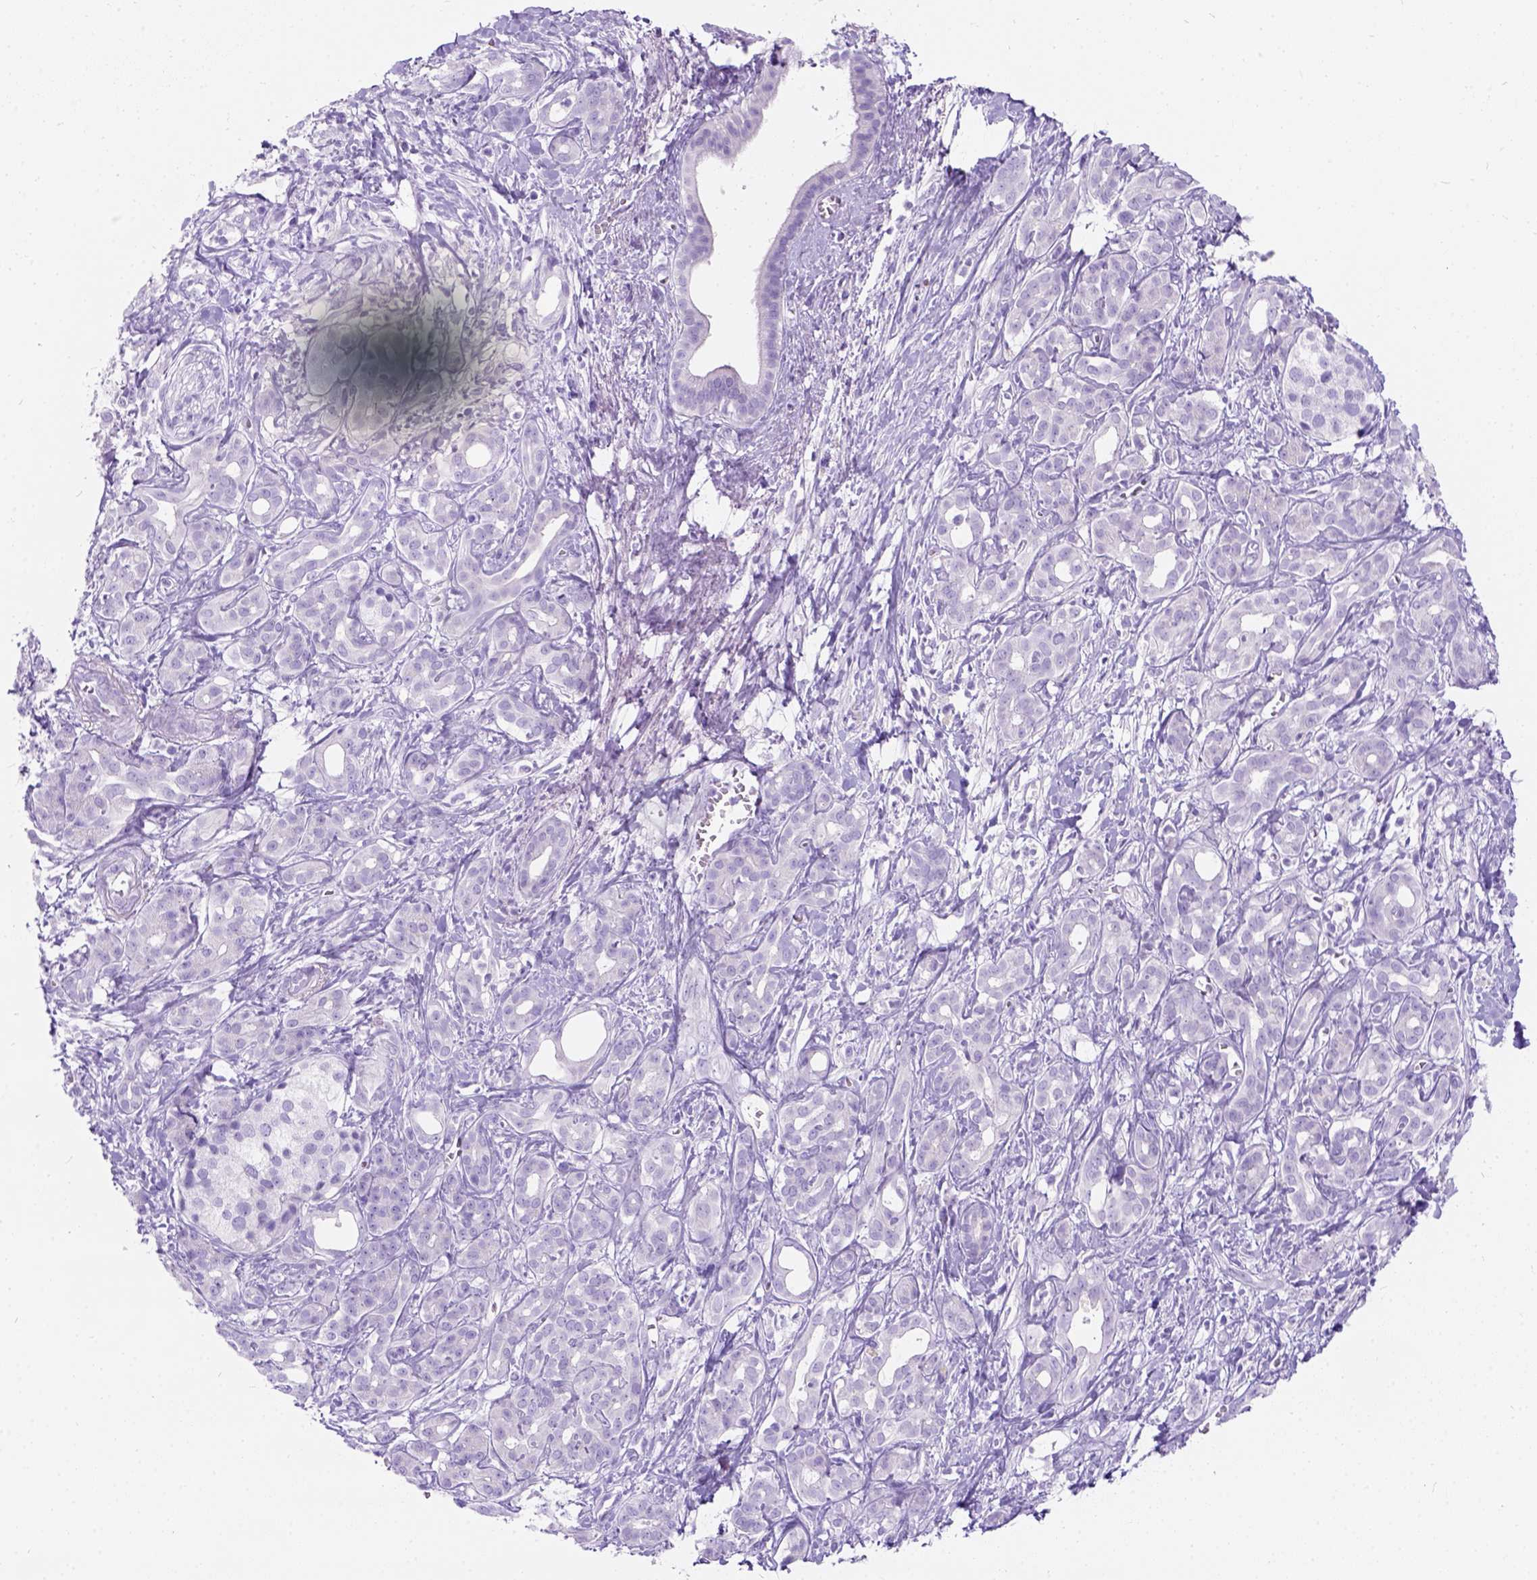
{"staining": {"intensity": "negative", "quantity": "none", "location": "none"}, "tissue": "pancreatic cancer", "cell_type": "Tumor cells", "image_type": "cancer", "snomed": [{"axis": "morphology", "description": "Adenocarcinoma, NOS"}, {"axis": "topography", "description": "Pancreas"}], "caption": "Tumor cells are negative for brown protein staining in pancreatic adenocarcinoma. (Stains: DAB immunohistochemistry with hematoxylin counter stain, Microscopy: brightfield microscopy at high magnification).", "gene": "C7orf57", "patient": {"sex": "male", "age": 61}}